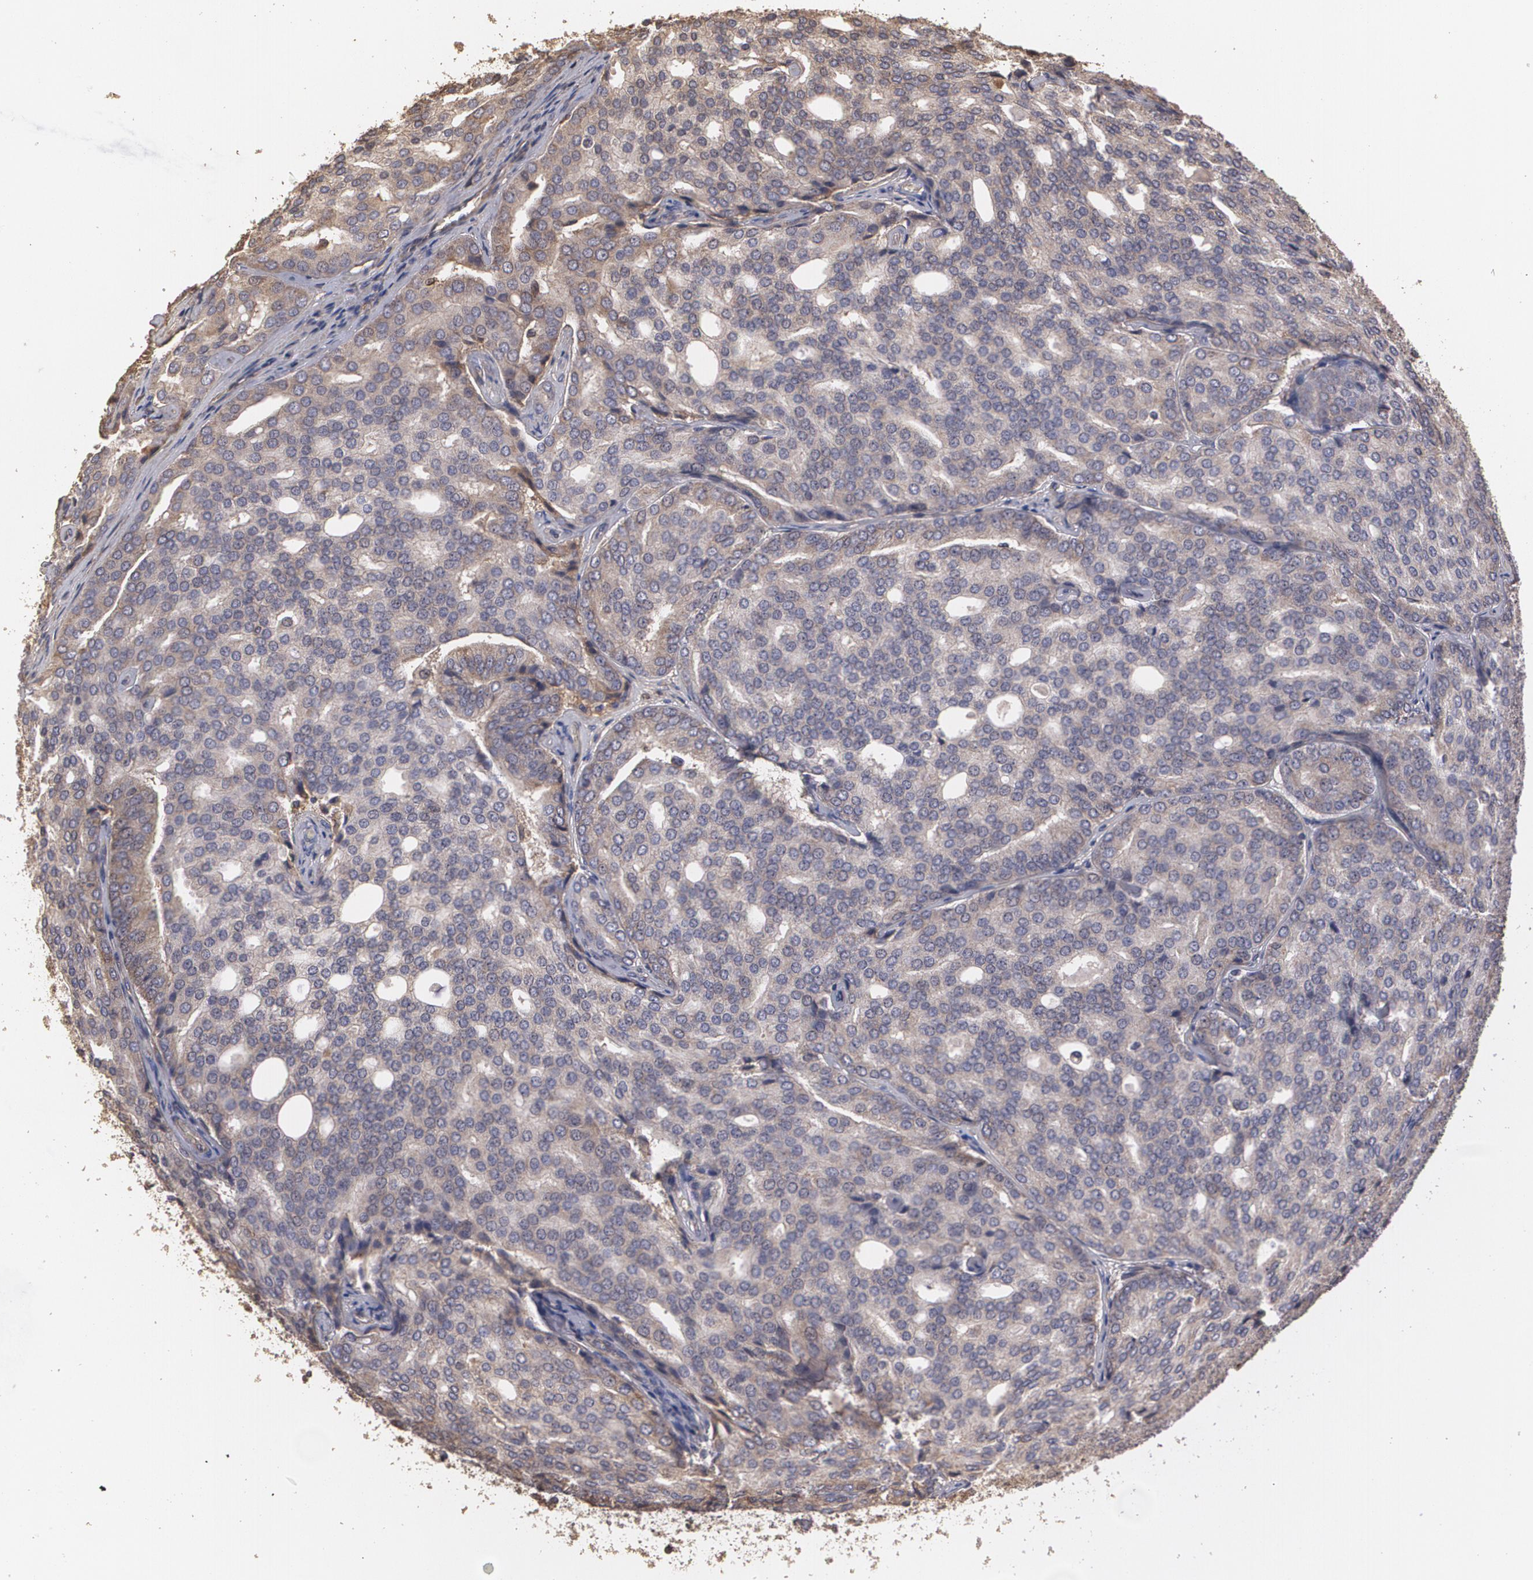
{"staining": {"intensity": "weak", "quantity": ">75%", "location": "cytoplasmic/membranous"}, "tissue": "prostate cancer", "cell_type": "Tumor cells", "image_type": "cancer", "snomed": [{"axis": "morphology", "description": "Adenocarcinoma, High grade"}, {"axis": "topography", "description": "Prostate"}], "caption": "The micrograph exhibits immunohistochemical staining of adenocarcinoma (high-grade) (prostate). There is weak cytoplasmic/membranous expression is seen in approximately >75% of tumor cells.", "gene": "PON1", "patient": {"sex": "male", "age": 64}}